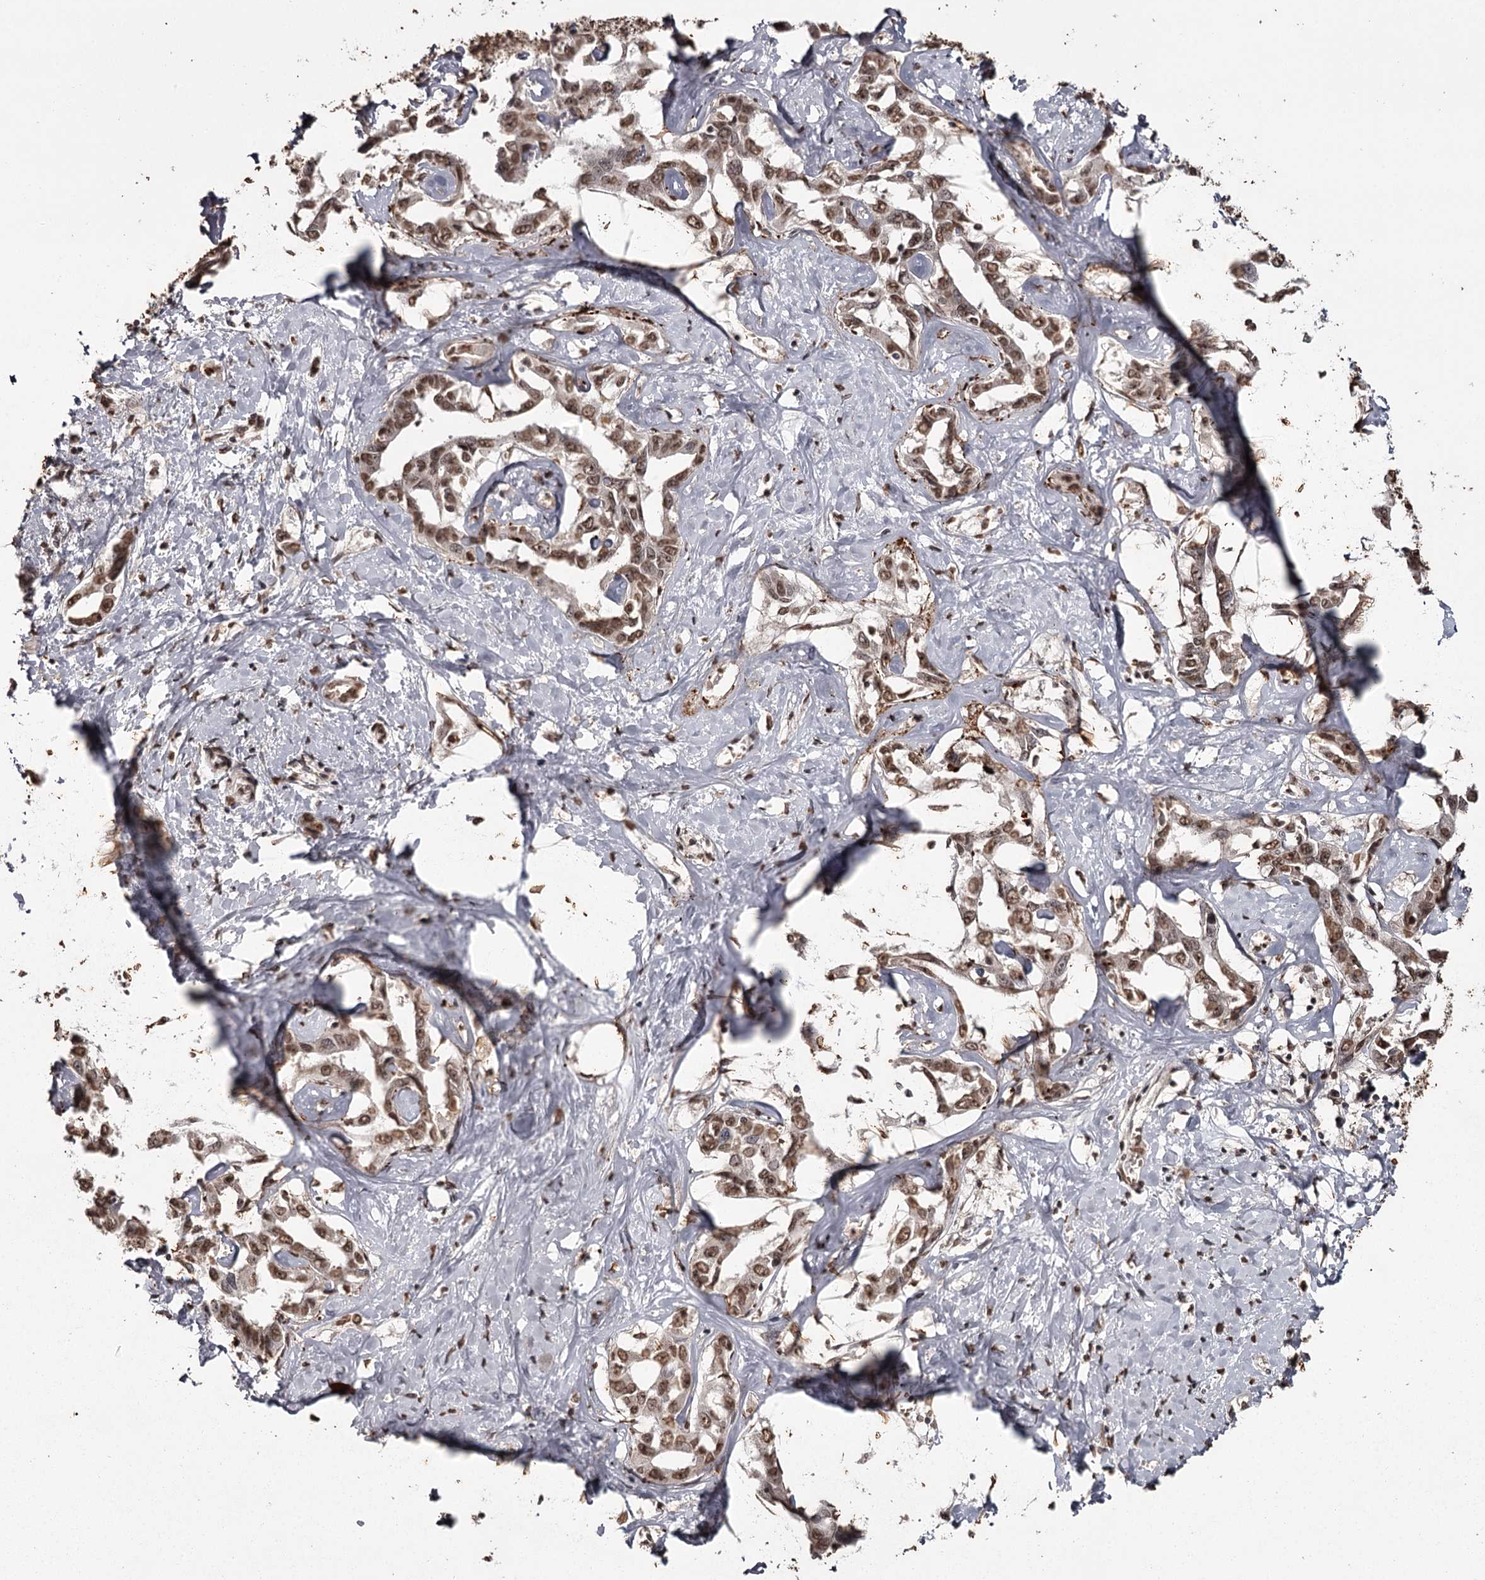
{"staining": {"intensity": "strong", "quantity": ">75%", "location": "nuclear"}, "tissue": "liver cancer", "cell_type": "Tumor cells", "image_type": "cancer", "snomed": [{"axis": "morphology", "description": "Cholangiocarcinoma"}, {"axis": "topography", "description": "Liver"}], "caption": "Brown immunohistochemical staining in cholangiocarcinoma (liver) exhibits strong nuclear staining in about >75% of tumor cells.", "gene": "THYN1", "patient": {"sex": "male", "age": 59}}